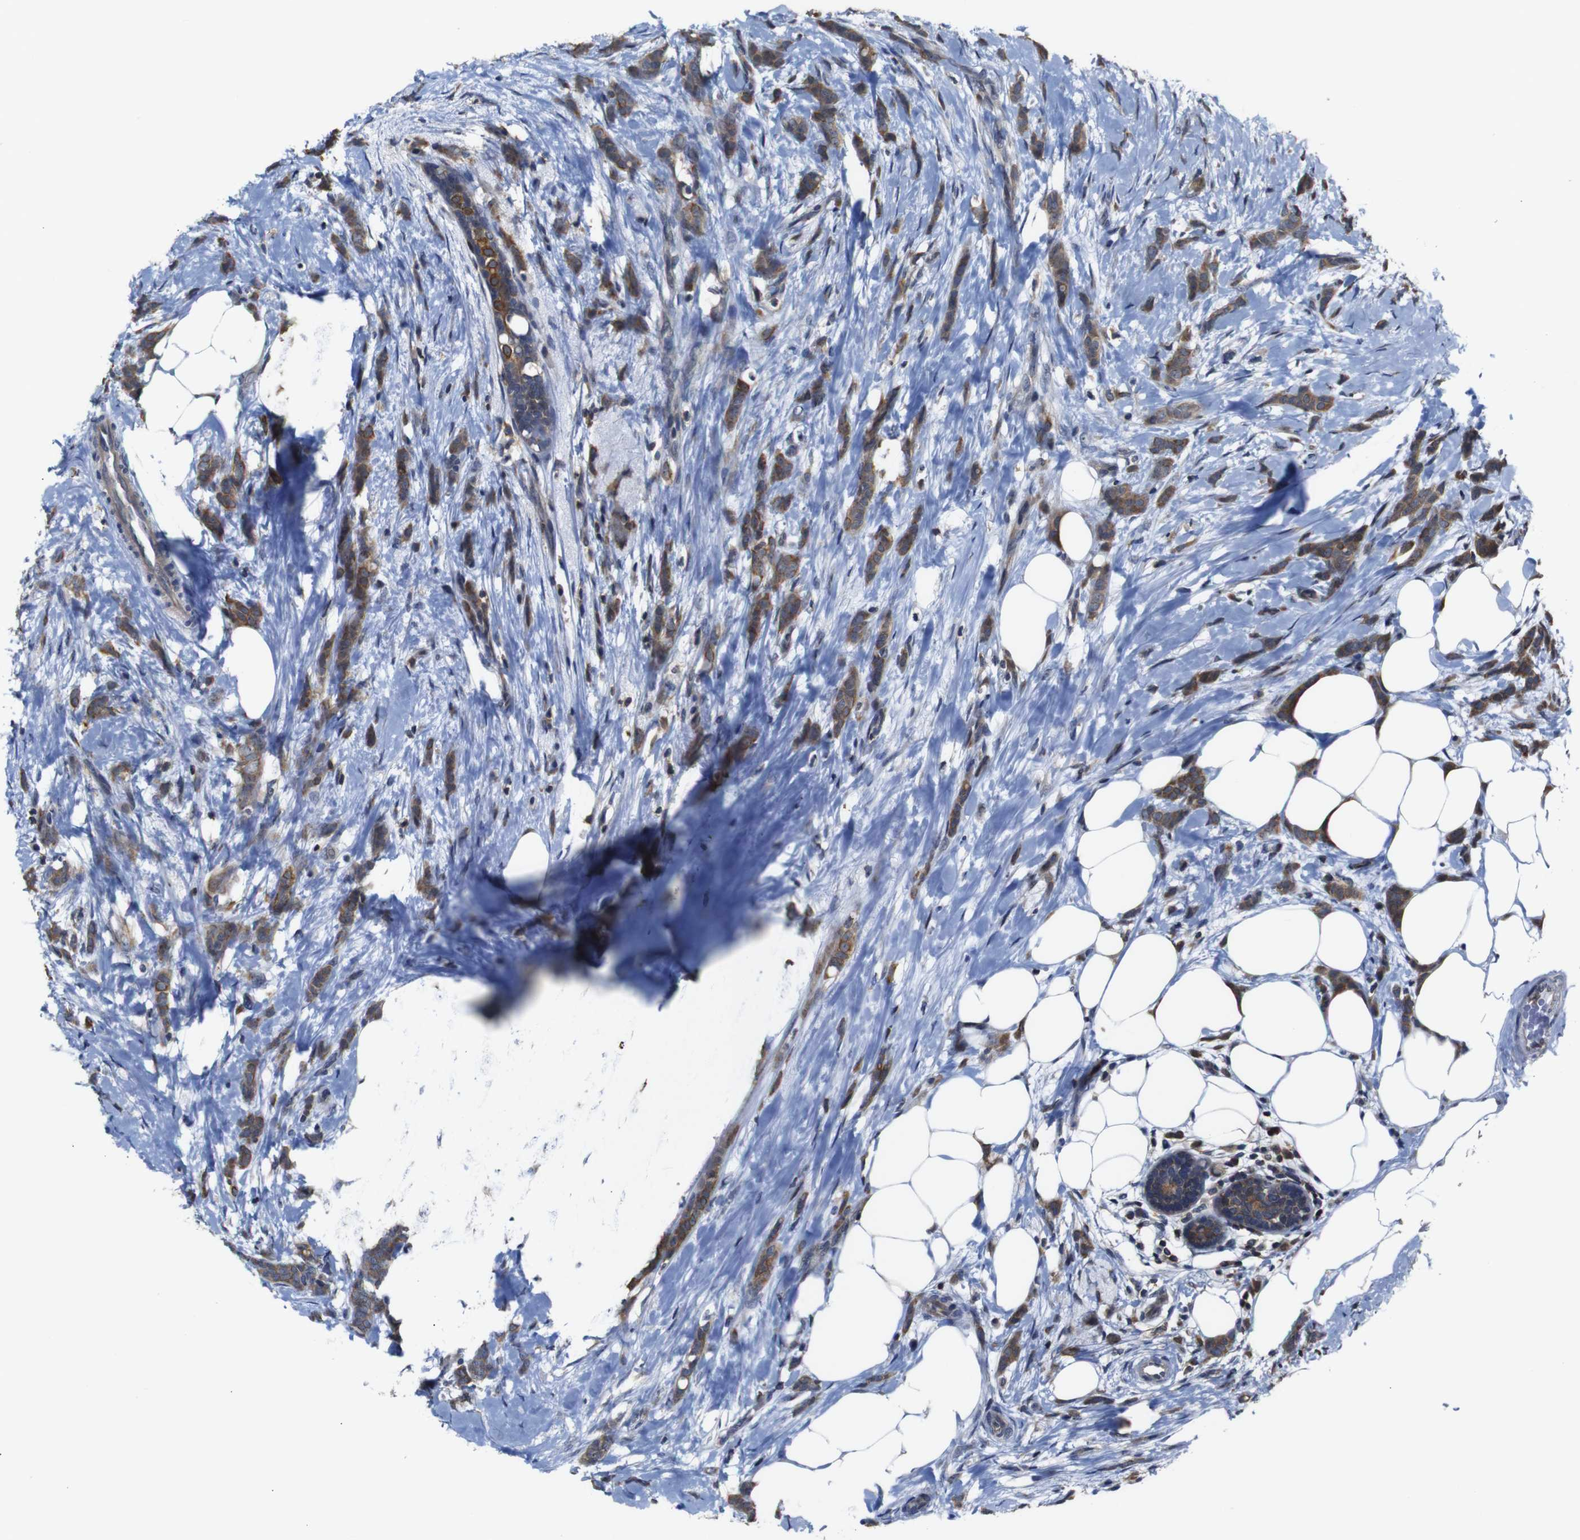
{"staining": {"intensity": "moderate", "quantity": ">75%", "location": "cytoplasmic/membranous"}, "tissue": "breast cancer", "cell_type": "Tumor cells", "image_type": "cancer", "snomed": [{"axis": "morphology", "description": "Lobular carcinoma, in situ"}, {"axis": "morphology", "description": "Lobular carcinoma"}, {"axis": "topography", "description": "Breast"}], "caption": "A brown stain labels moderate cytoplasmic/membranous expression of a protein in human breast cancer (lobular carcinoma) tumor cells. (Brightfield microscopy of DAB IHC at high magnification).", "gene": "BRWD3", "patient": {"sex": "female", "age": 41}}